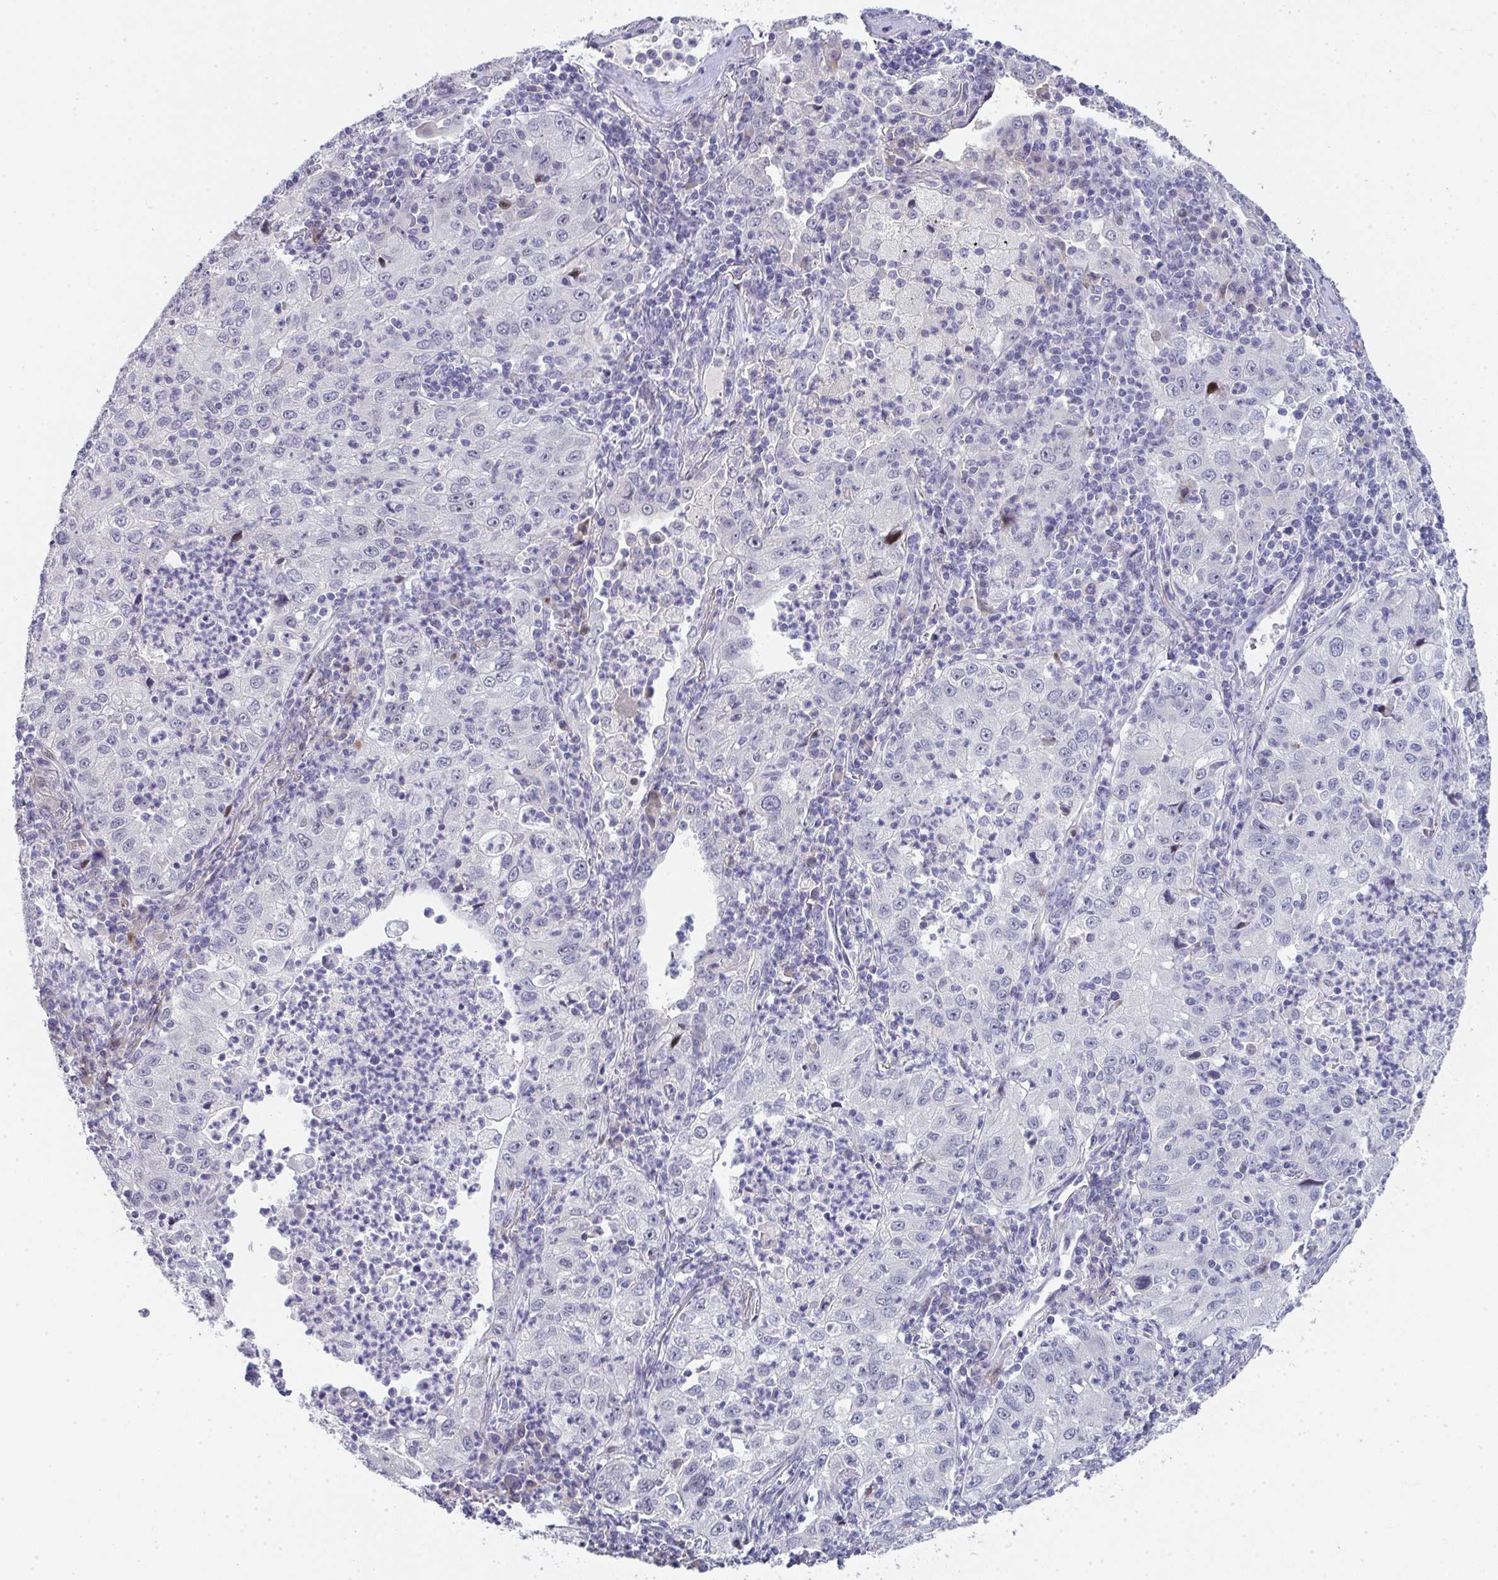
{"staining": {"intensity": "negative", "quantity": "none", "location": "none"}, "tissue": "lung cancer", "cell_type": "Tumor cells", "image_type": "cancer", "snomed": [{"axis": "morphology", "description": "Squamous cell carcinoma, NOS"}, {"axis": "topography", "description": "Lung"}], "caption": "The image exhibits no staining of tumor cells in lung squamous cell carcinoma.", "gene": "GALNT16", "patient": {"sex": "male", "age": 71}}